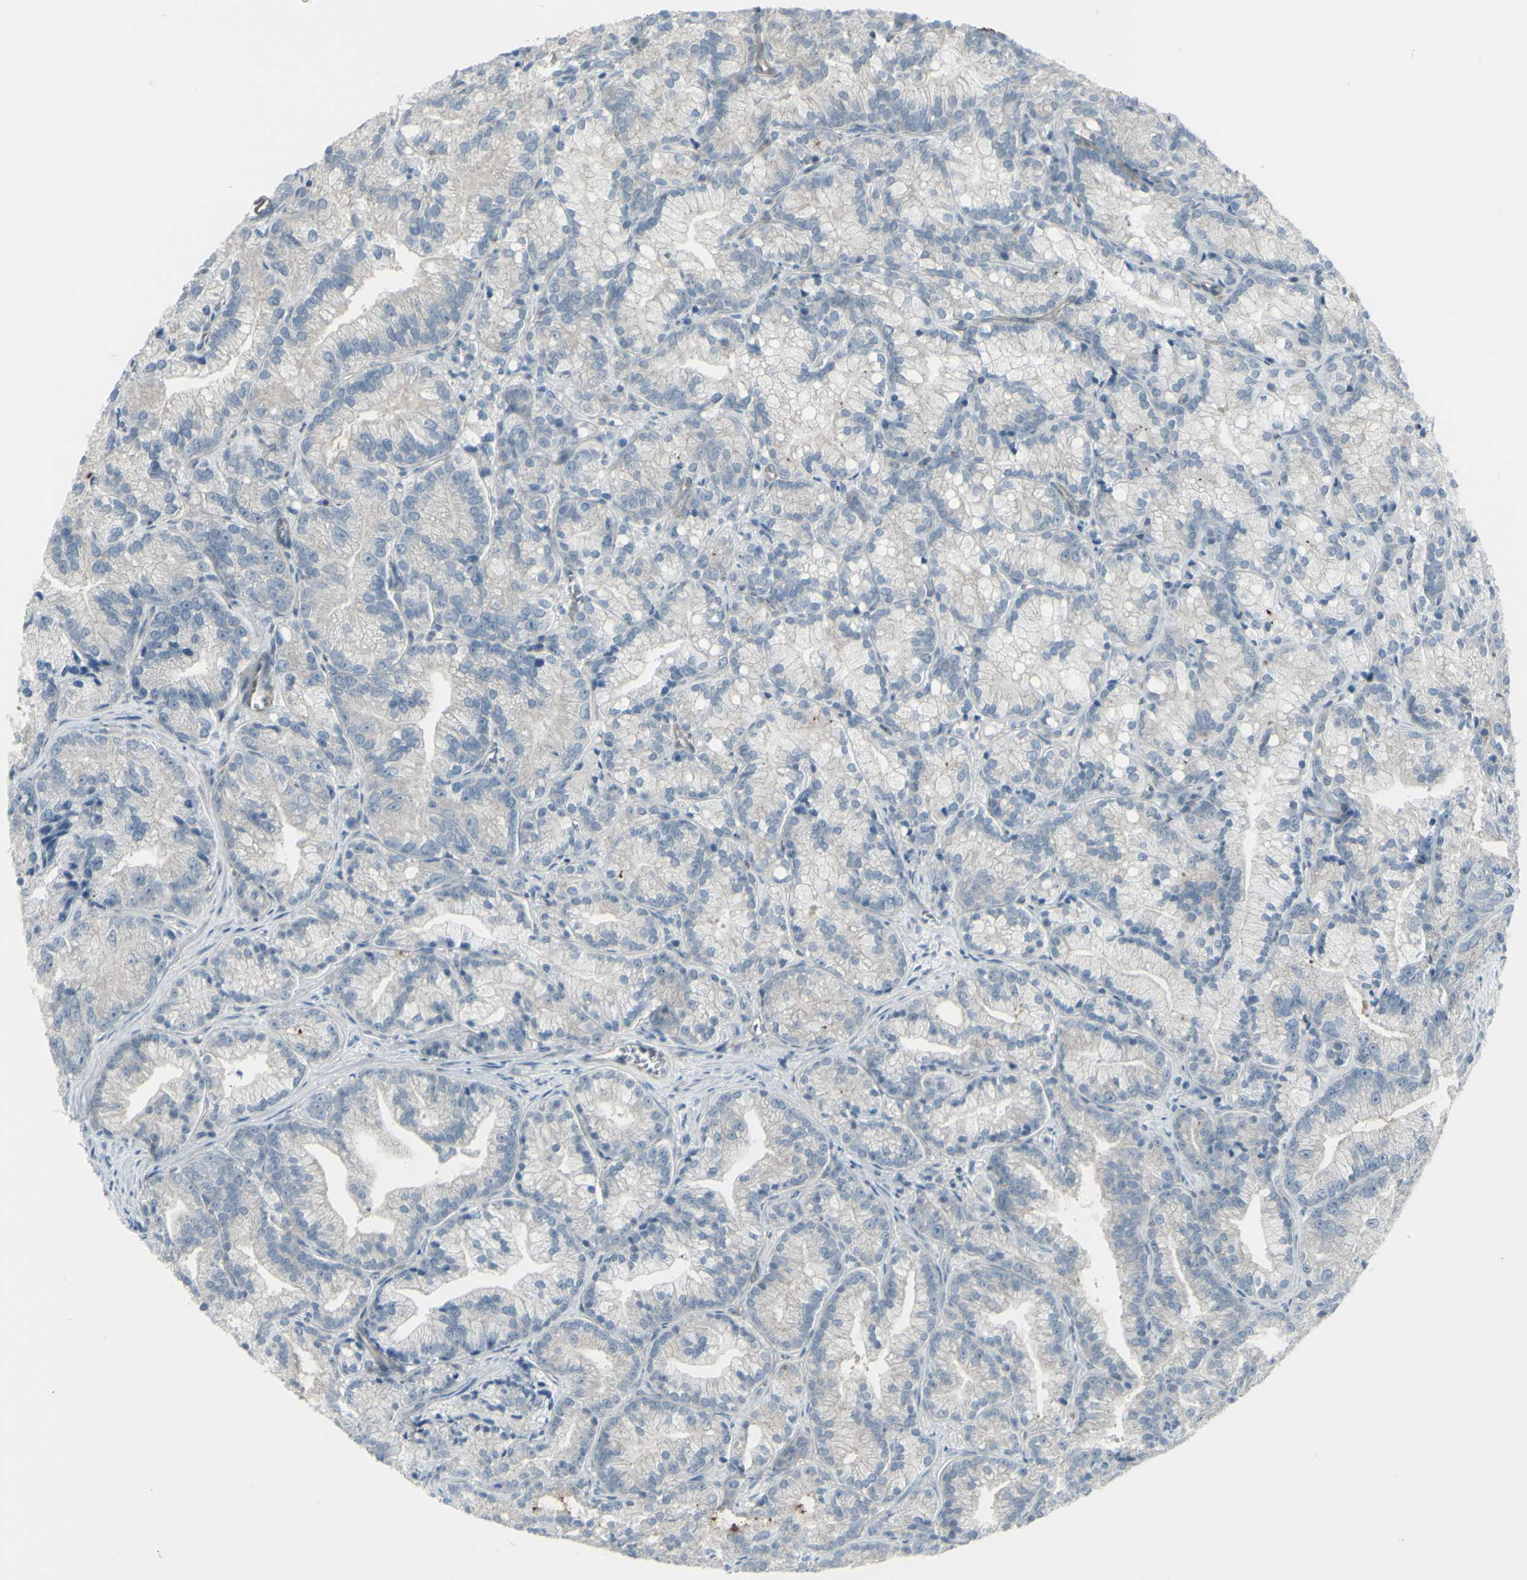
{"staining": {"intensity": "negative", "quantity": "none", "location": "none"}, "tissue": "prostate cancer", "cell_type": "Tumor cells", "image_type": "cancer", "snomed": [{"axis": "morphology", "description": "Adenocarcinoma, Low grade"}, {"axis": "topography", "description": "Prostate"}], "caption": "Protein analysis of adenocarcinoma (low-grade) (prostate) displays no significant expression in tumor cells.", "gene": "GALNT6", "patient": {"sex": "male", "age": 89}}